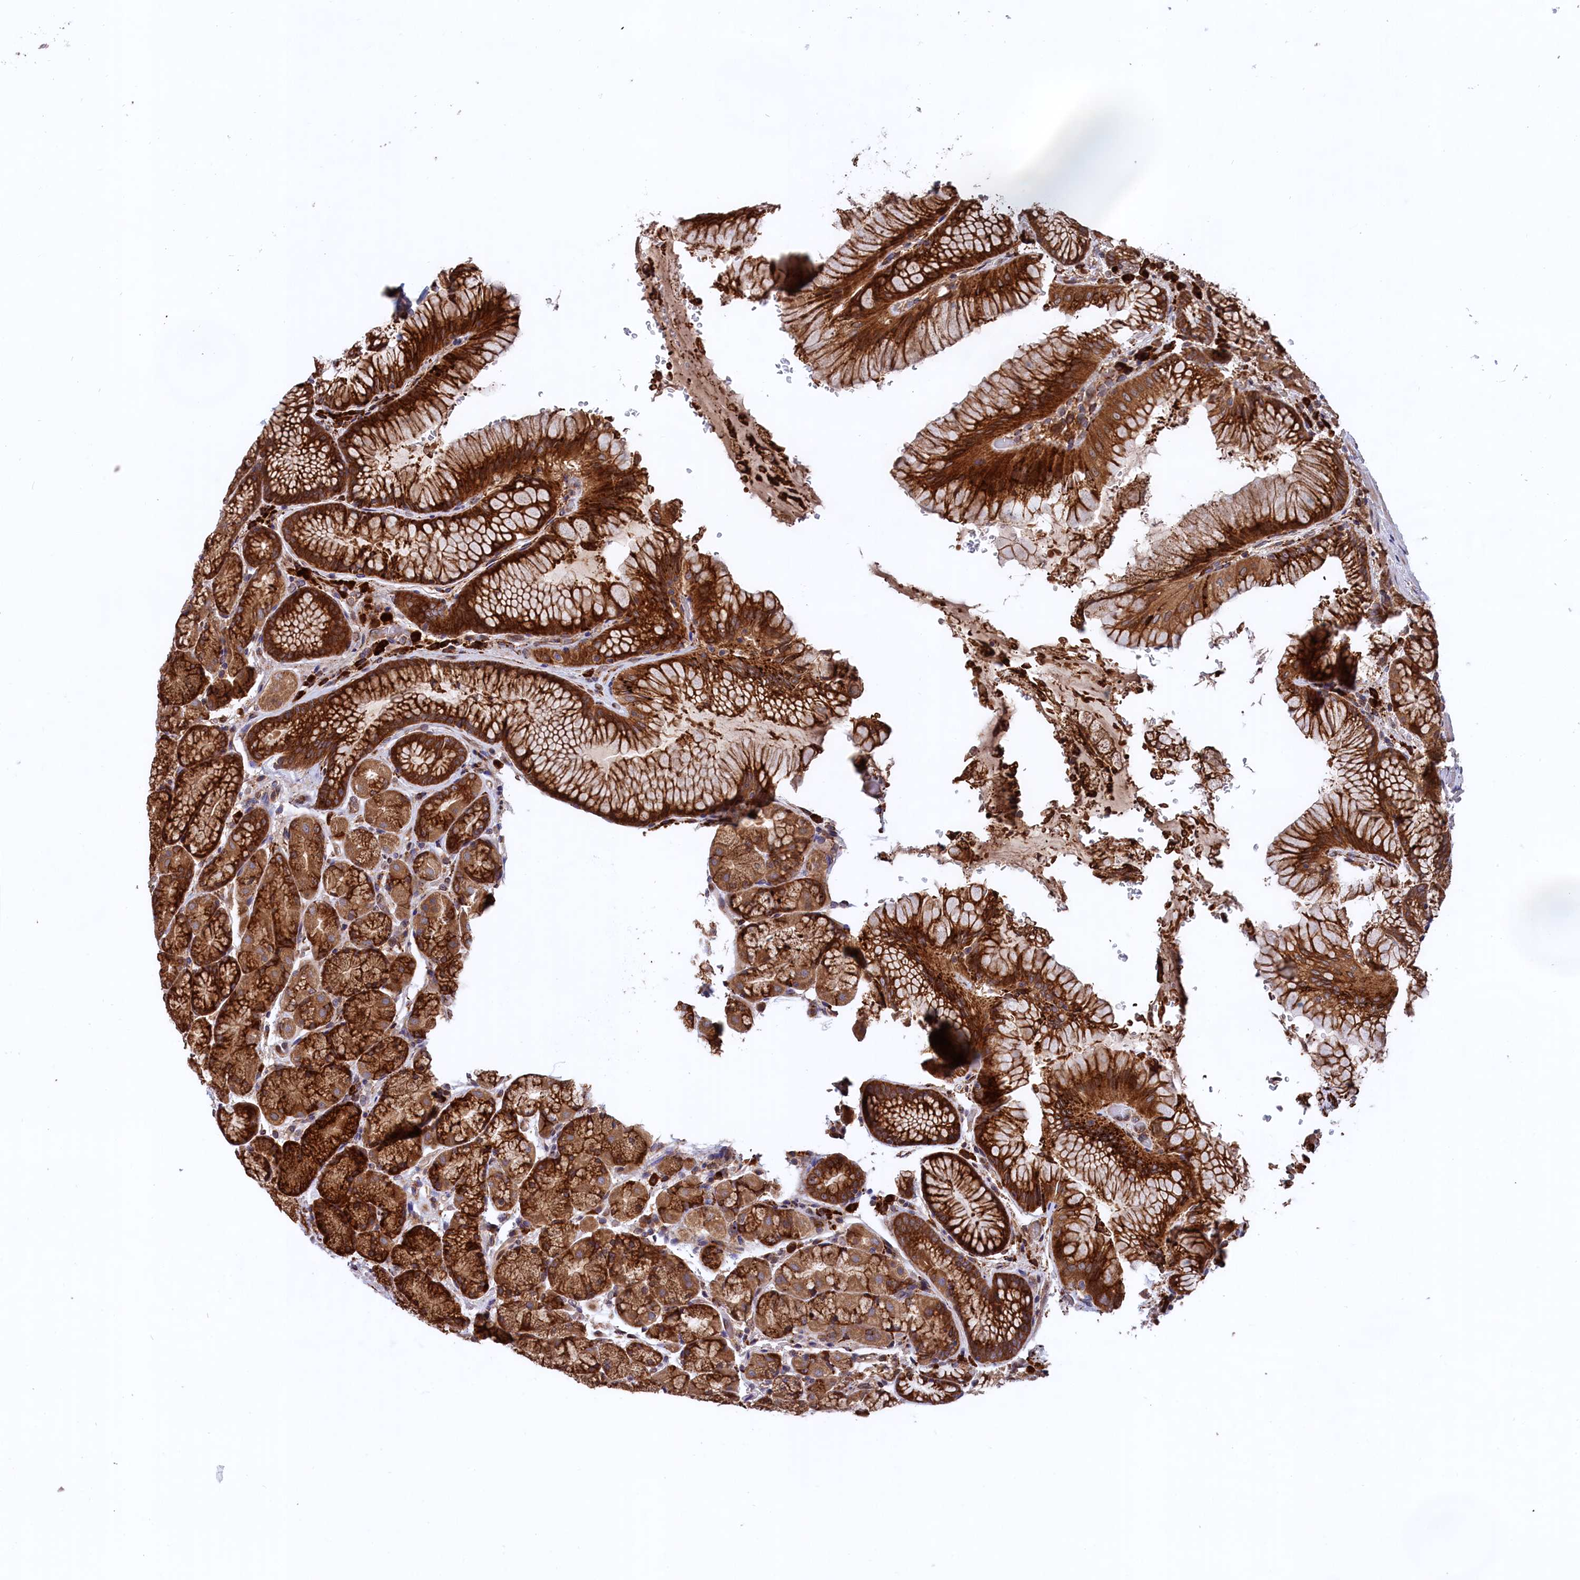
{"staining": {"intensity": "strong", "quantity": ">75%", "location": "cytoplasmic/membranous"}, "tissue": "stomach", "cell_type": "Glandular cells", "image_type": "normal", "snomed": [{"axis": "morphology", "description": "Normal tissue, NOS"}, {"axis": "topography", "description": "Stomach"}], "caption": "Immunohistochemical staining of unremarkable stomach reveals strong cytoplasmic/membranous protein staining in approximately >75% of glandular cells.", "gene": "PLA2G4C", "patient": {"sex": "male", "age": 63}}